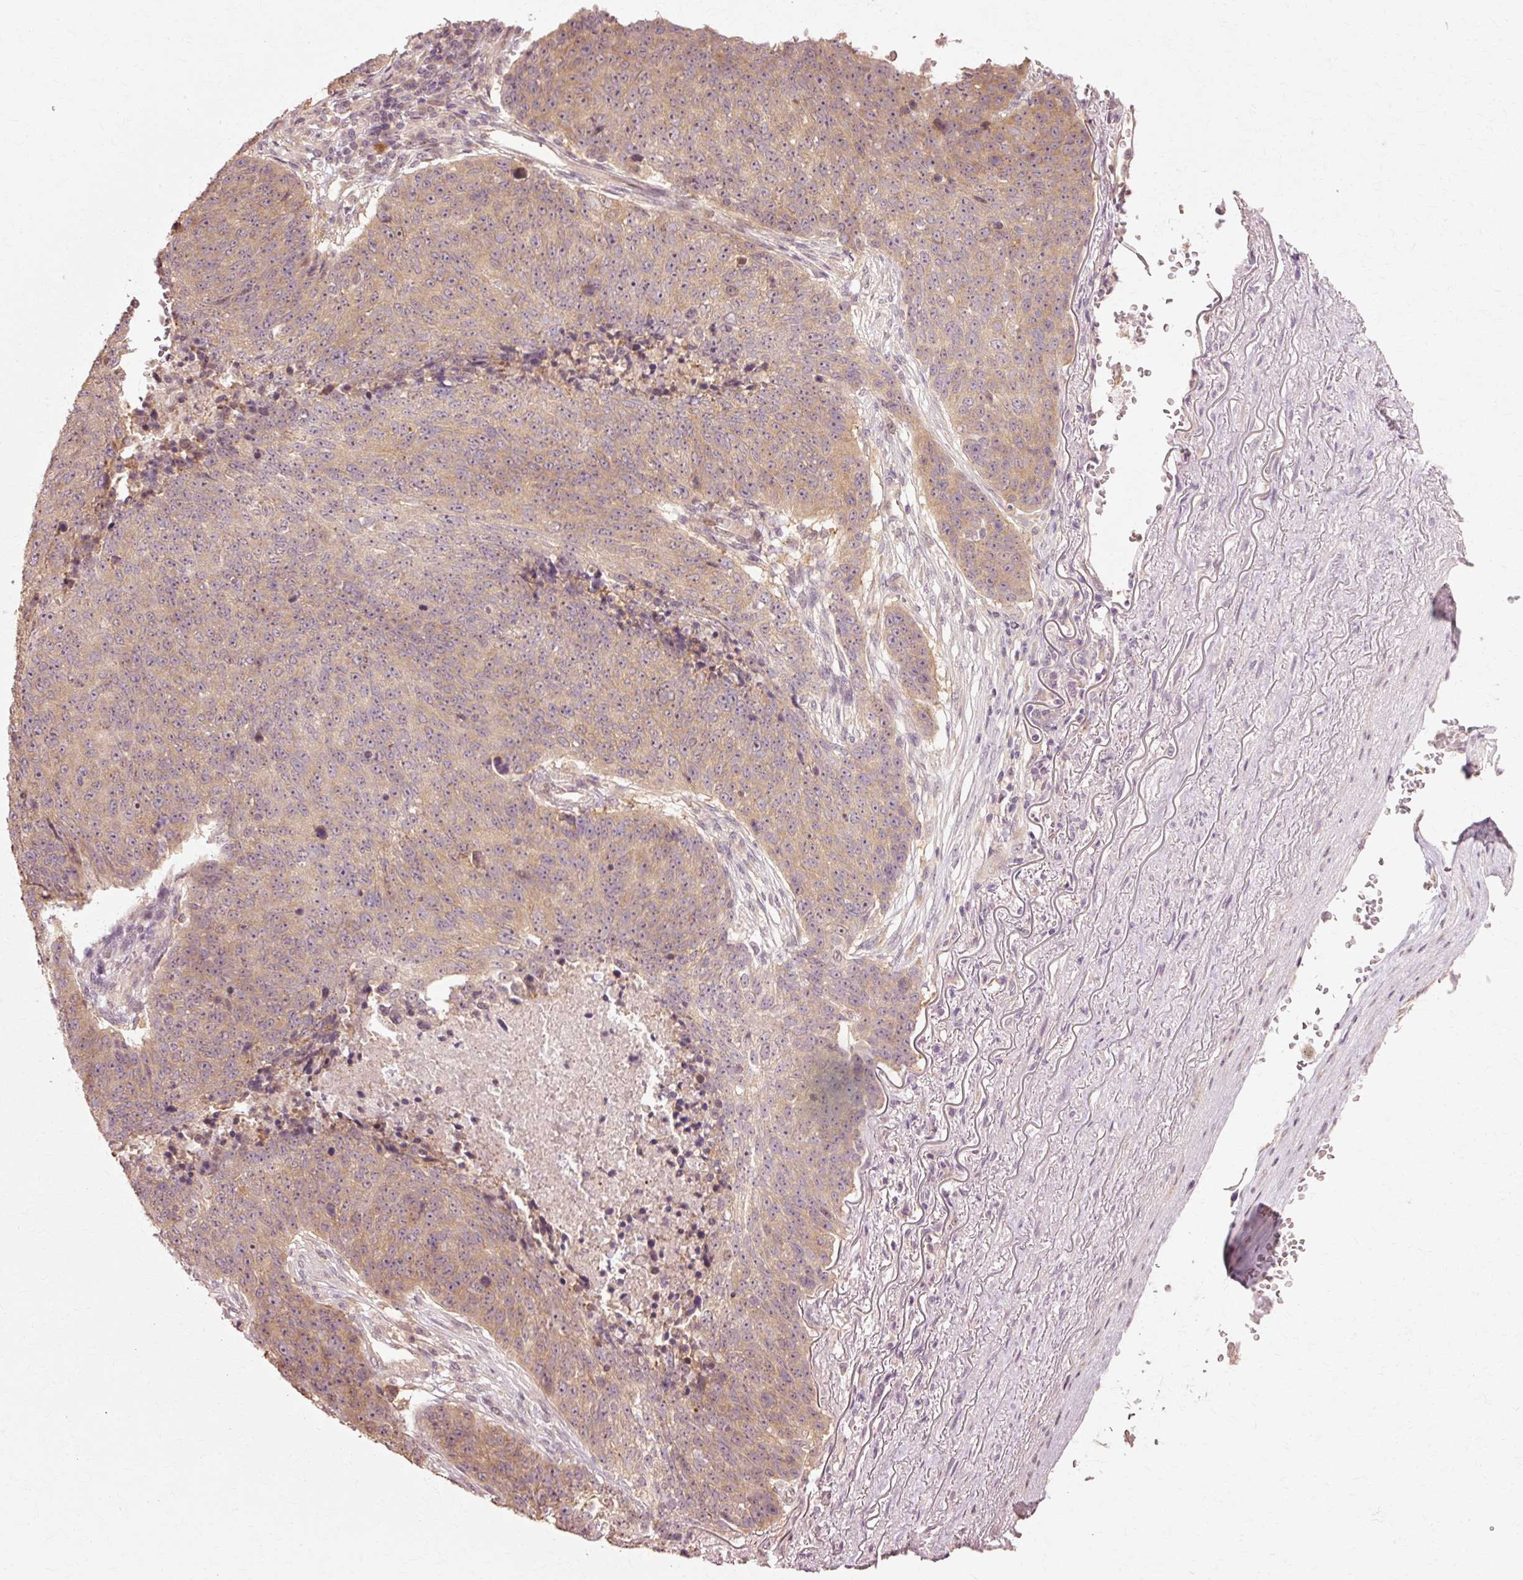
{"staining": {"intensity": "weak", "quantity": ">75%", "location": "cytoplasmic/membranous"}, "tissue": "lung cancer", "cell_type": "Tumor cells", "image_type": "cancer", "snomed": [{"axis": "morphology", "description": "Normal tissue, NOS"}, {"axis": "morphology", "description": "Squamous cell carcinoma, NOS"}, {"axis": "topography", "description": "Lymph node"}, {"axis": "topography", "description": "Lung"}], "caption": "IHC photomicrograph of human squamous cell carcinoma (lung) stained for a protein (brown), which demonstrates low levels of weak cytoplasmic/membranous expression in approximately >75% of tumor cells.", "gene": "RGPD5", "patient": {"sex": "male", "age": 66}}